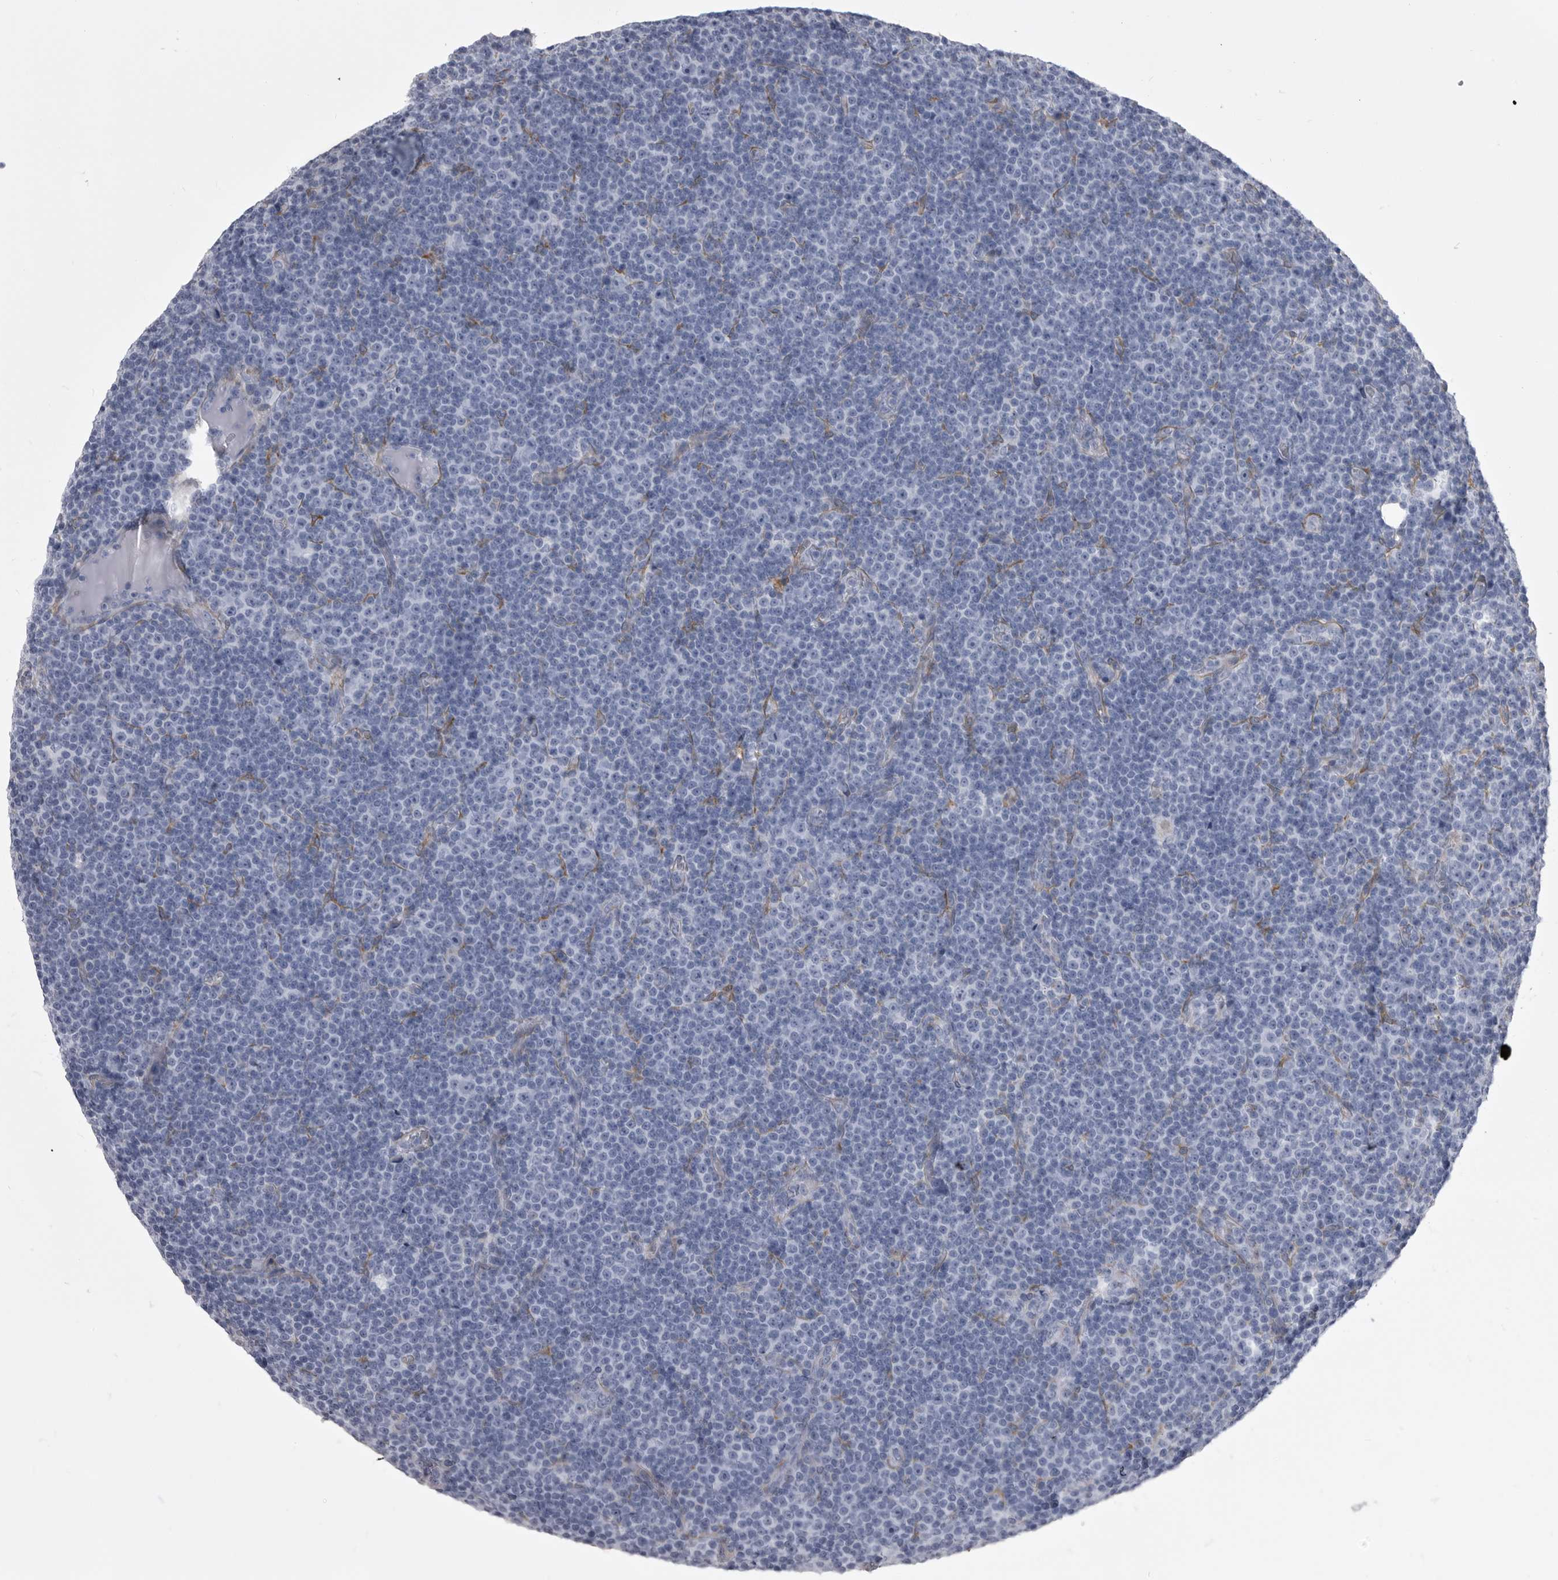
{"staining": {"intensity": "negative", "quantity": "none", "location": "none"}, "tissue": "lymphoma", "cell_type": "Tumor cells", "image_type": "cancer", "snomed": [{"axis": "morphology", "description": "Malignant lymphoma, non-Hodgkin's type, Low grade"}, {"axis": "topography", "description": "Lymph node"}], "caption": "Tumor cells are negative for protein expression in human lymphoma.", "gene": "ANK2", "patient": {"sex": "female", "age": 67}}